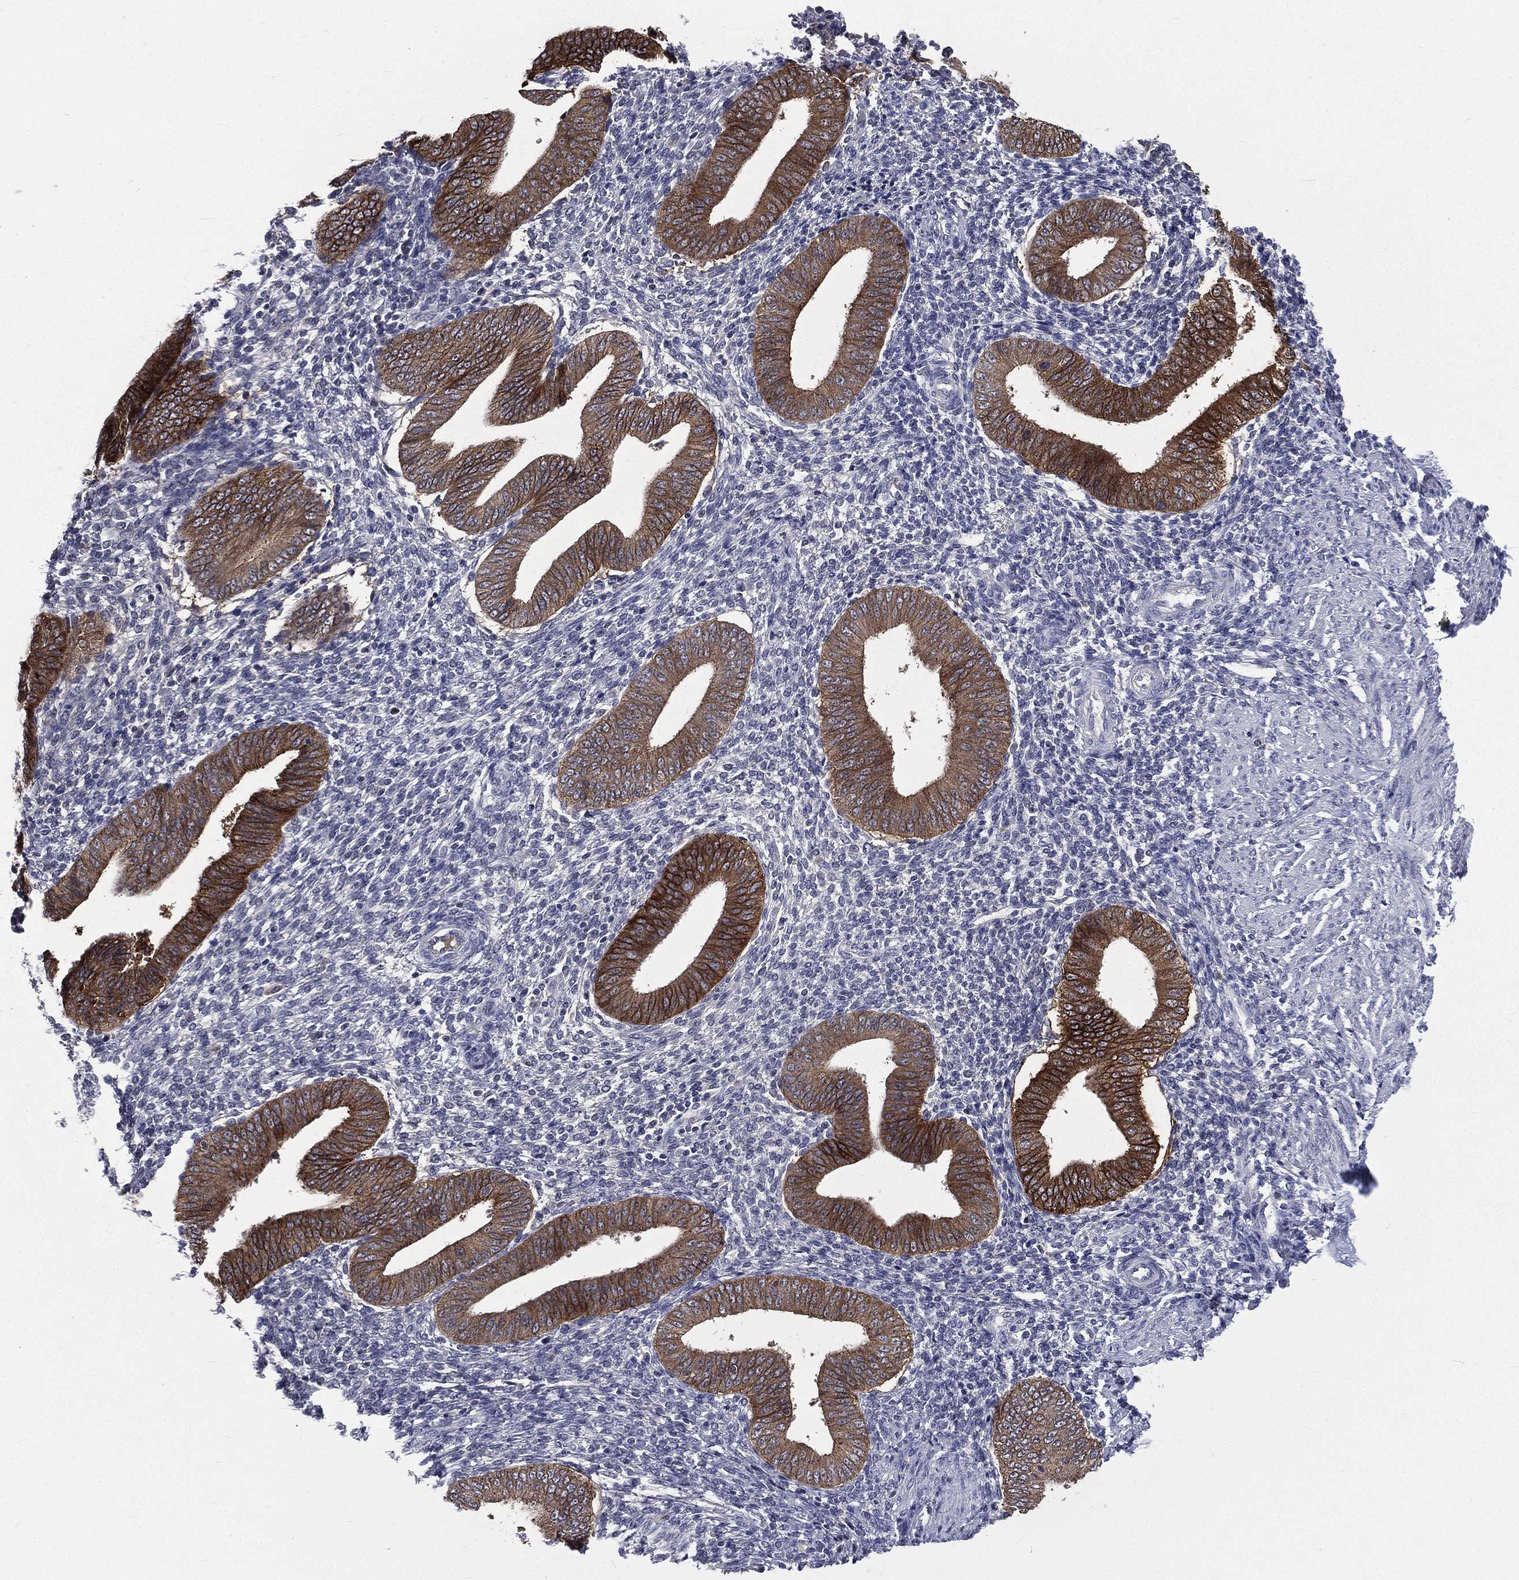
{"staining": {"intensity": "negative", "quantity": "none", "location": "none"}, "tissue": "endometrium", "cell_type": "Cells in endometrial stroma", "image_type": "normal", "snomed": [{"axis": "morphology", "description": "Normal tissue, NOS"}, {"axis": "topography", "description": "Endometrium"}], "caption": "Immunohistochemical staining of unremarkable endometrium demonstrates no significant expression in cells in endometrial stroma.", "gene": "CA12", "patient": {"sex": "female", "age": 39}}